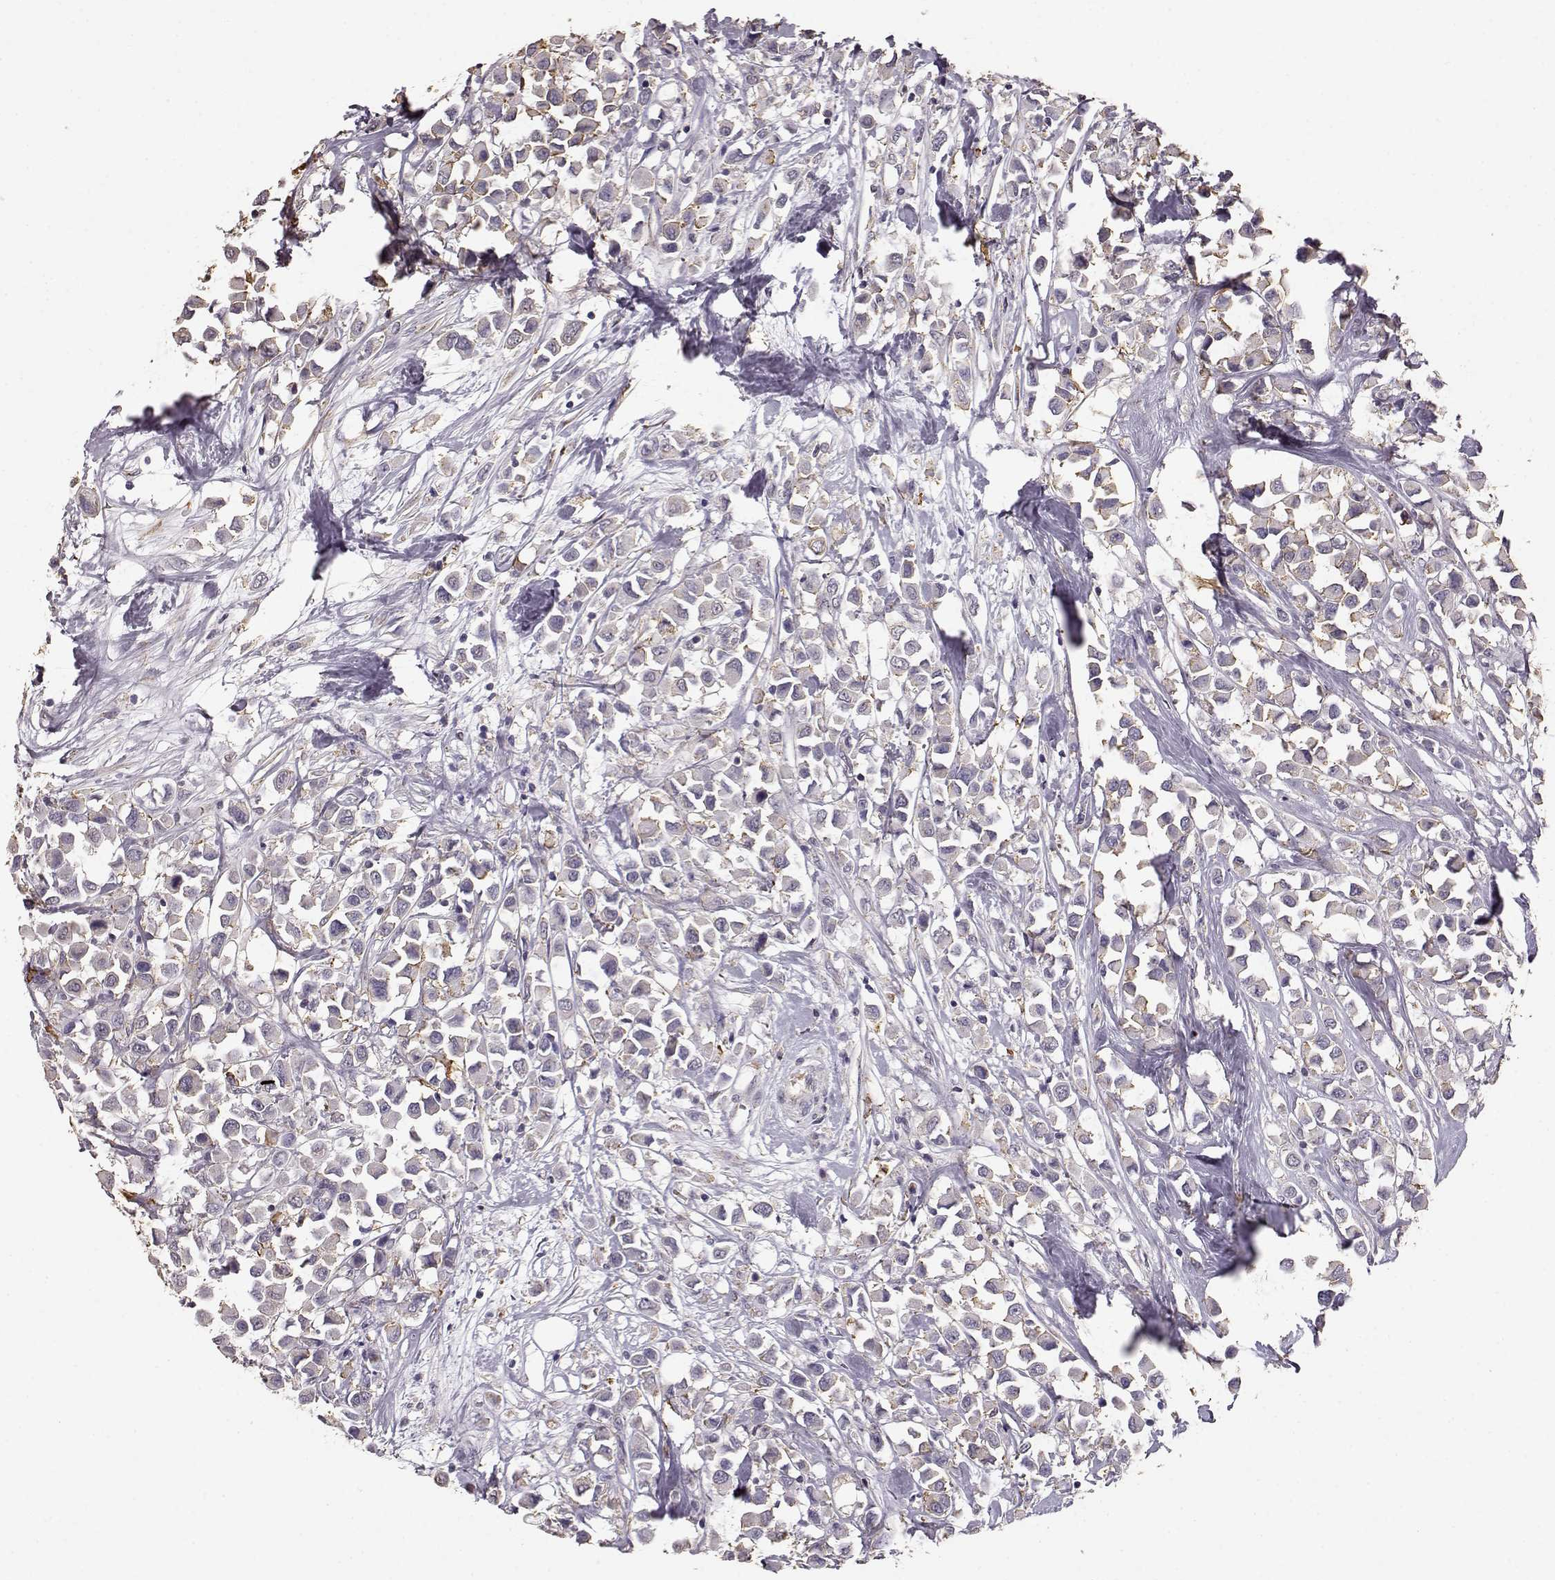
{"staining": {"intensity": "moderate", "quantity": "<25%", "location": "cytoplasmic/membranous"}, "tissue": "breast cancer", "cell_type": "Tumor cells", "image_type": "cancer", "snomed": [{"axis": "morphology", "description": "Duct carcinoma"}, {"axis": "topography", "description": "Breast"}], "caption": "About <25% of tumor cells in breast invasive ductal carcinoma reveal moderate cytoplasmic/membranous protein positivity as visualized by brown immunohistochemical staining.", "gene": "GABRG3", "patient": {"sex": "female", "age": 61}}